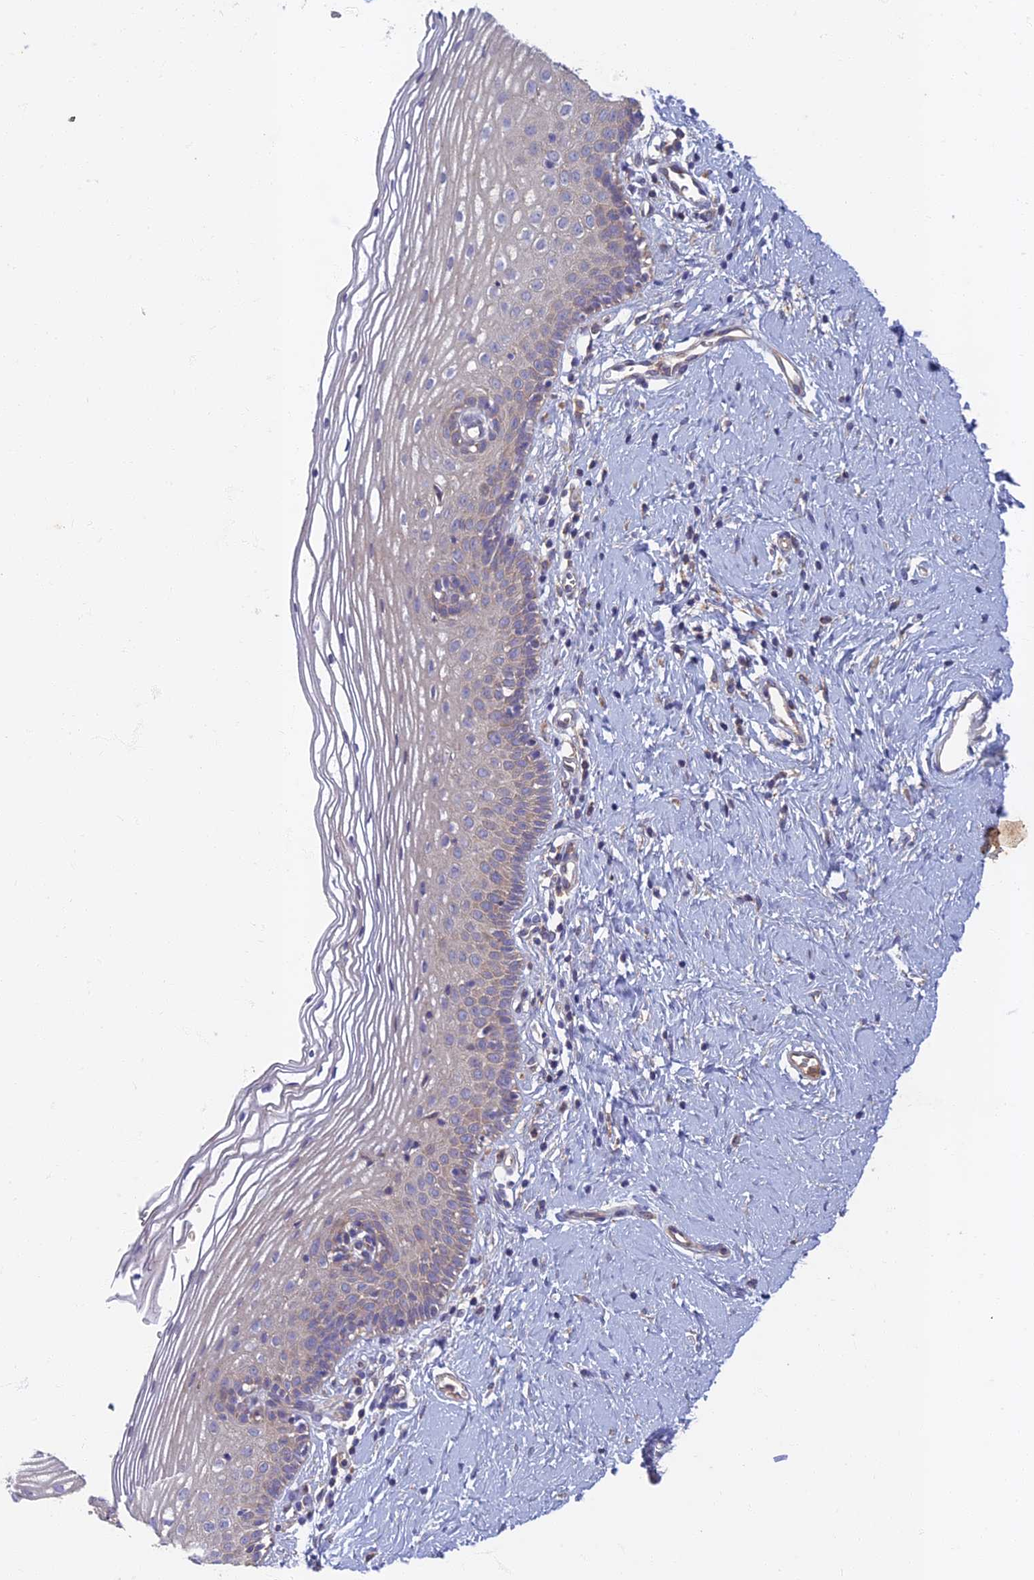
{"staining": {"intensity": "weak", "quantity": "<25%", "location": "cytoplasmic/membranous"}, "tissue": "vagina", "cell_type": "Squamous epithelial cells", "image_type": "normal", "snomed": [{"axis": "morphology", "description": "Normal tissue, NOS"}, {"axis": "topography", "description": "Vagina"}], "caption": "Micrograph shows no significant protein positivity in squamous epithelial cells of normal vagina. Brightfield microscopy of immunohistochemistry stained with DAB (brown) and hematoxylin (blue), captured at high magnification.", "gene": "SOGA1", "patient": {"sex": "female", "age": 32}}